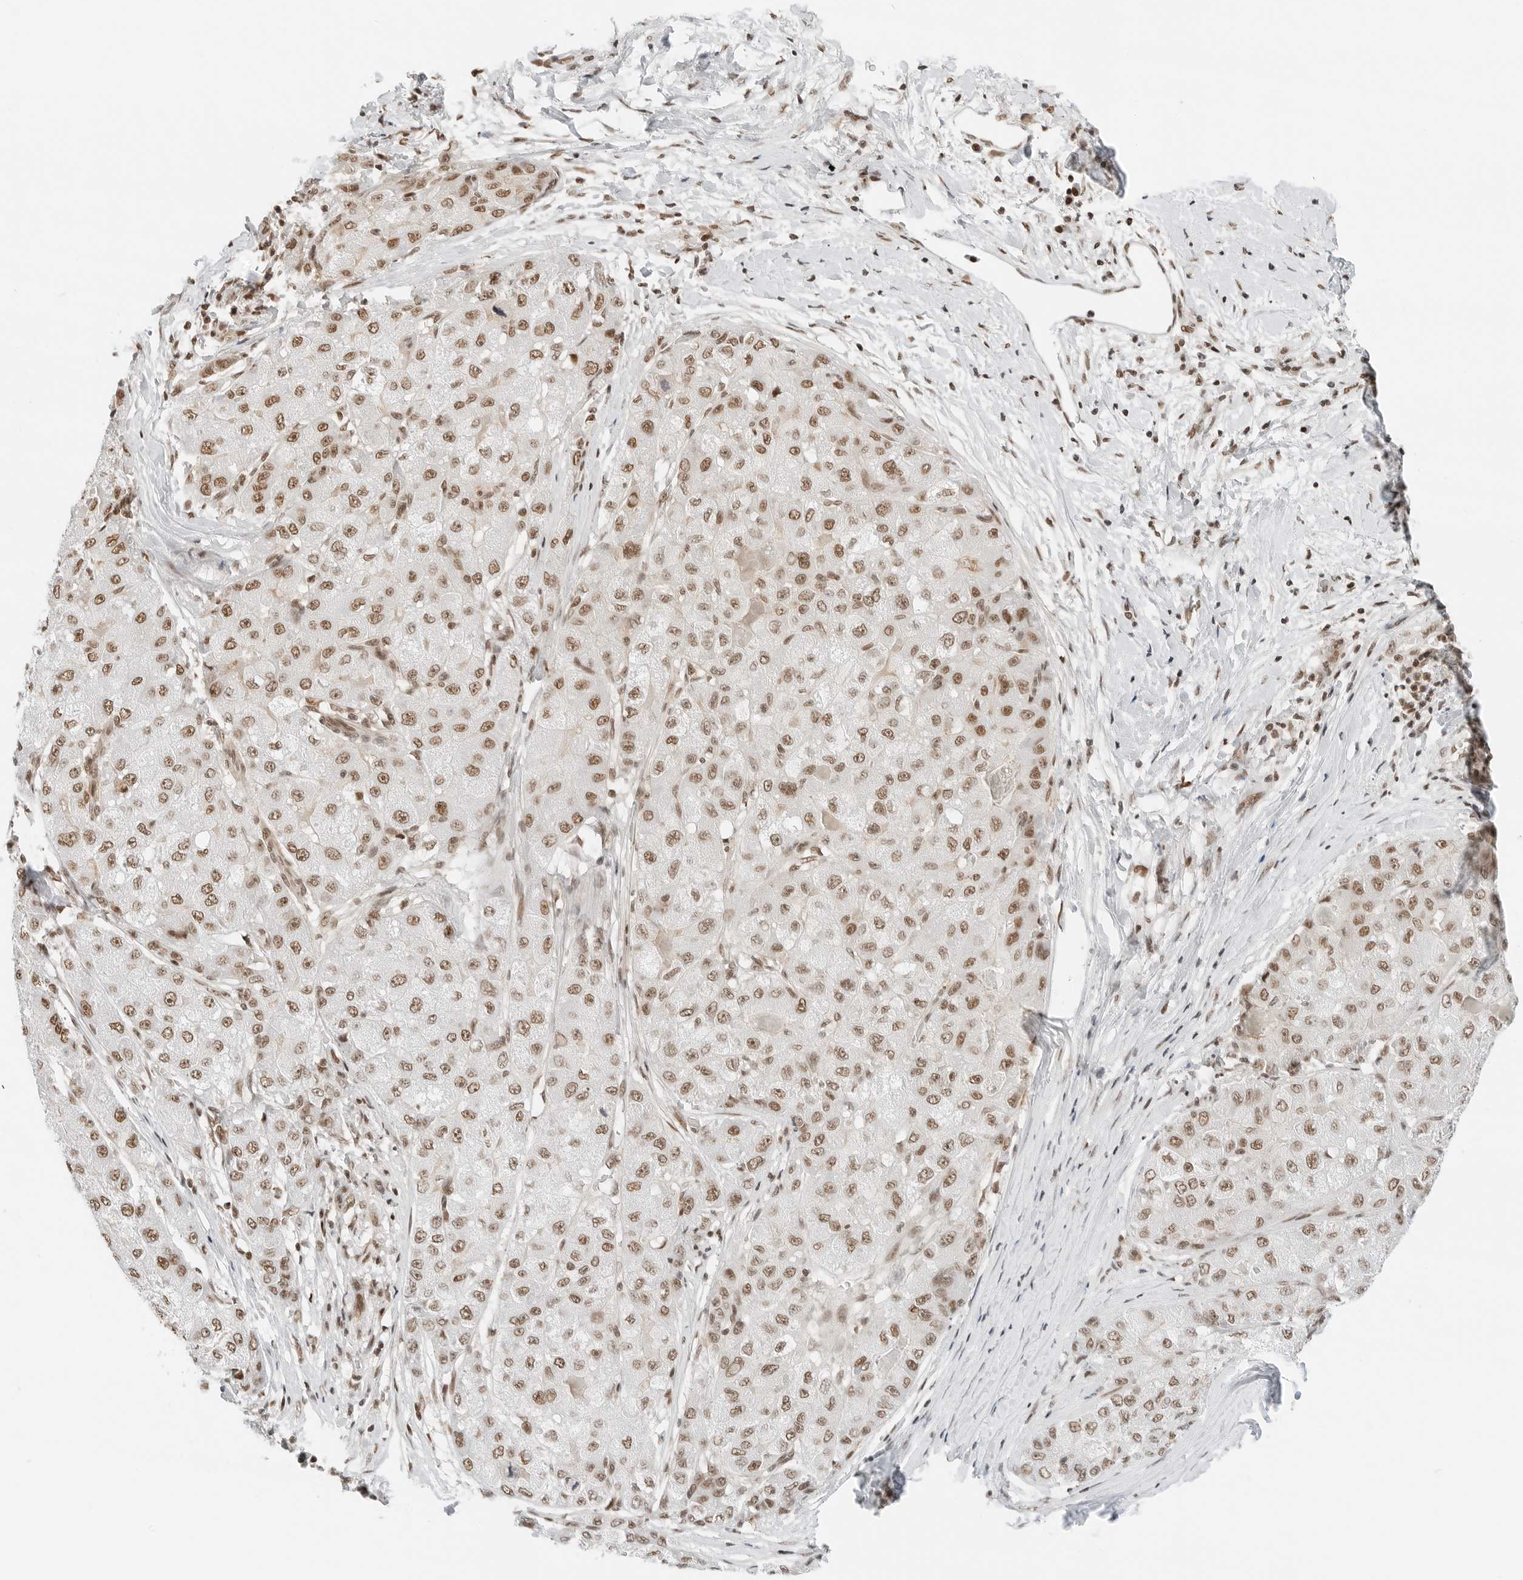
{"staining": {"intensity": "moderate", "quantity": ">75%", "location": "nuclear"}, "tissue": "liver cancer", "cell_type": "Tumor cells", "image_type": "cancer", "snomed": [{"axis": "morphology", "description": "Carcinoma, Hepatocellular, NOS"}, {"axis": "topography", "description": "Liver"}], "caption": "This image demonstrates immunohistochemistry staining of liver hepatocellular carcinoma, with medium moderate nuclear positivity in approximately >75% of tumor cells.", "gene": "CRTC2", "patient": {"sex": "male", "age": 80}}